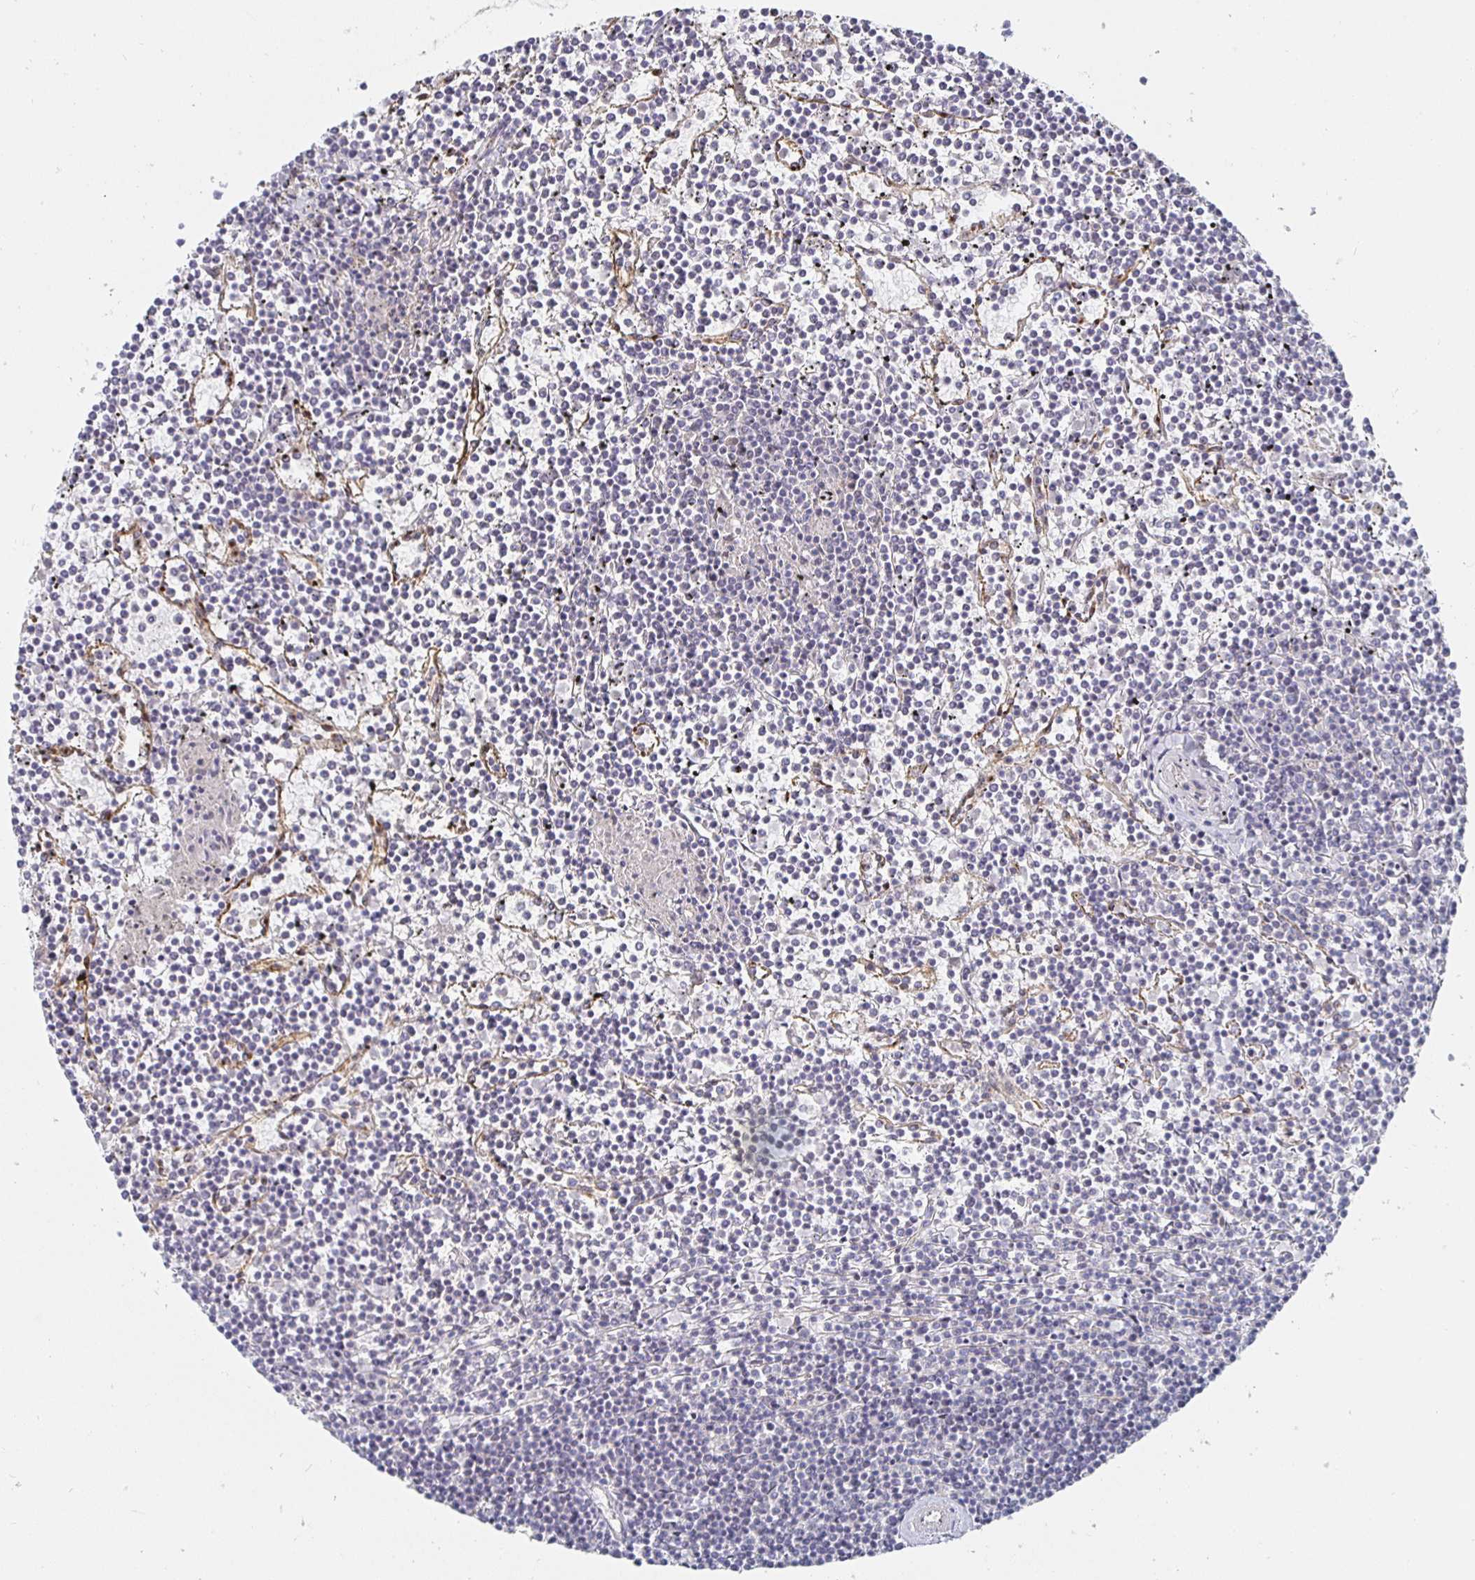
{"staining": {"intensity": "negative", "quantity": "none", "location": "none"}, "tissue": "lymphoma", "cell_type": "Tumor cells", "image_type": "cancer", "snomed": [{"axis": "morphology", "description": "Malignant lymphoma, non-Hodgkin's type, Low grade"}, {"axis": "topography", "description": "Spleen"}], "caption": "High magnification brightfield microscopy of lymphoma stained with DAB (brown) and counterstained with hematoxylin (blue): tumor cells show no significant expression.", "gene": "S100G", "patient": {"sex": "female", "age": 19}}